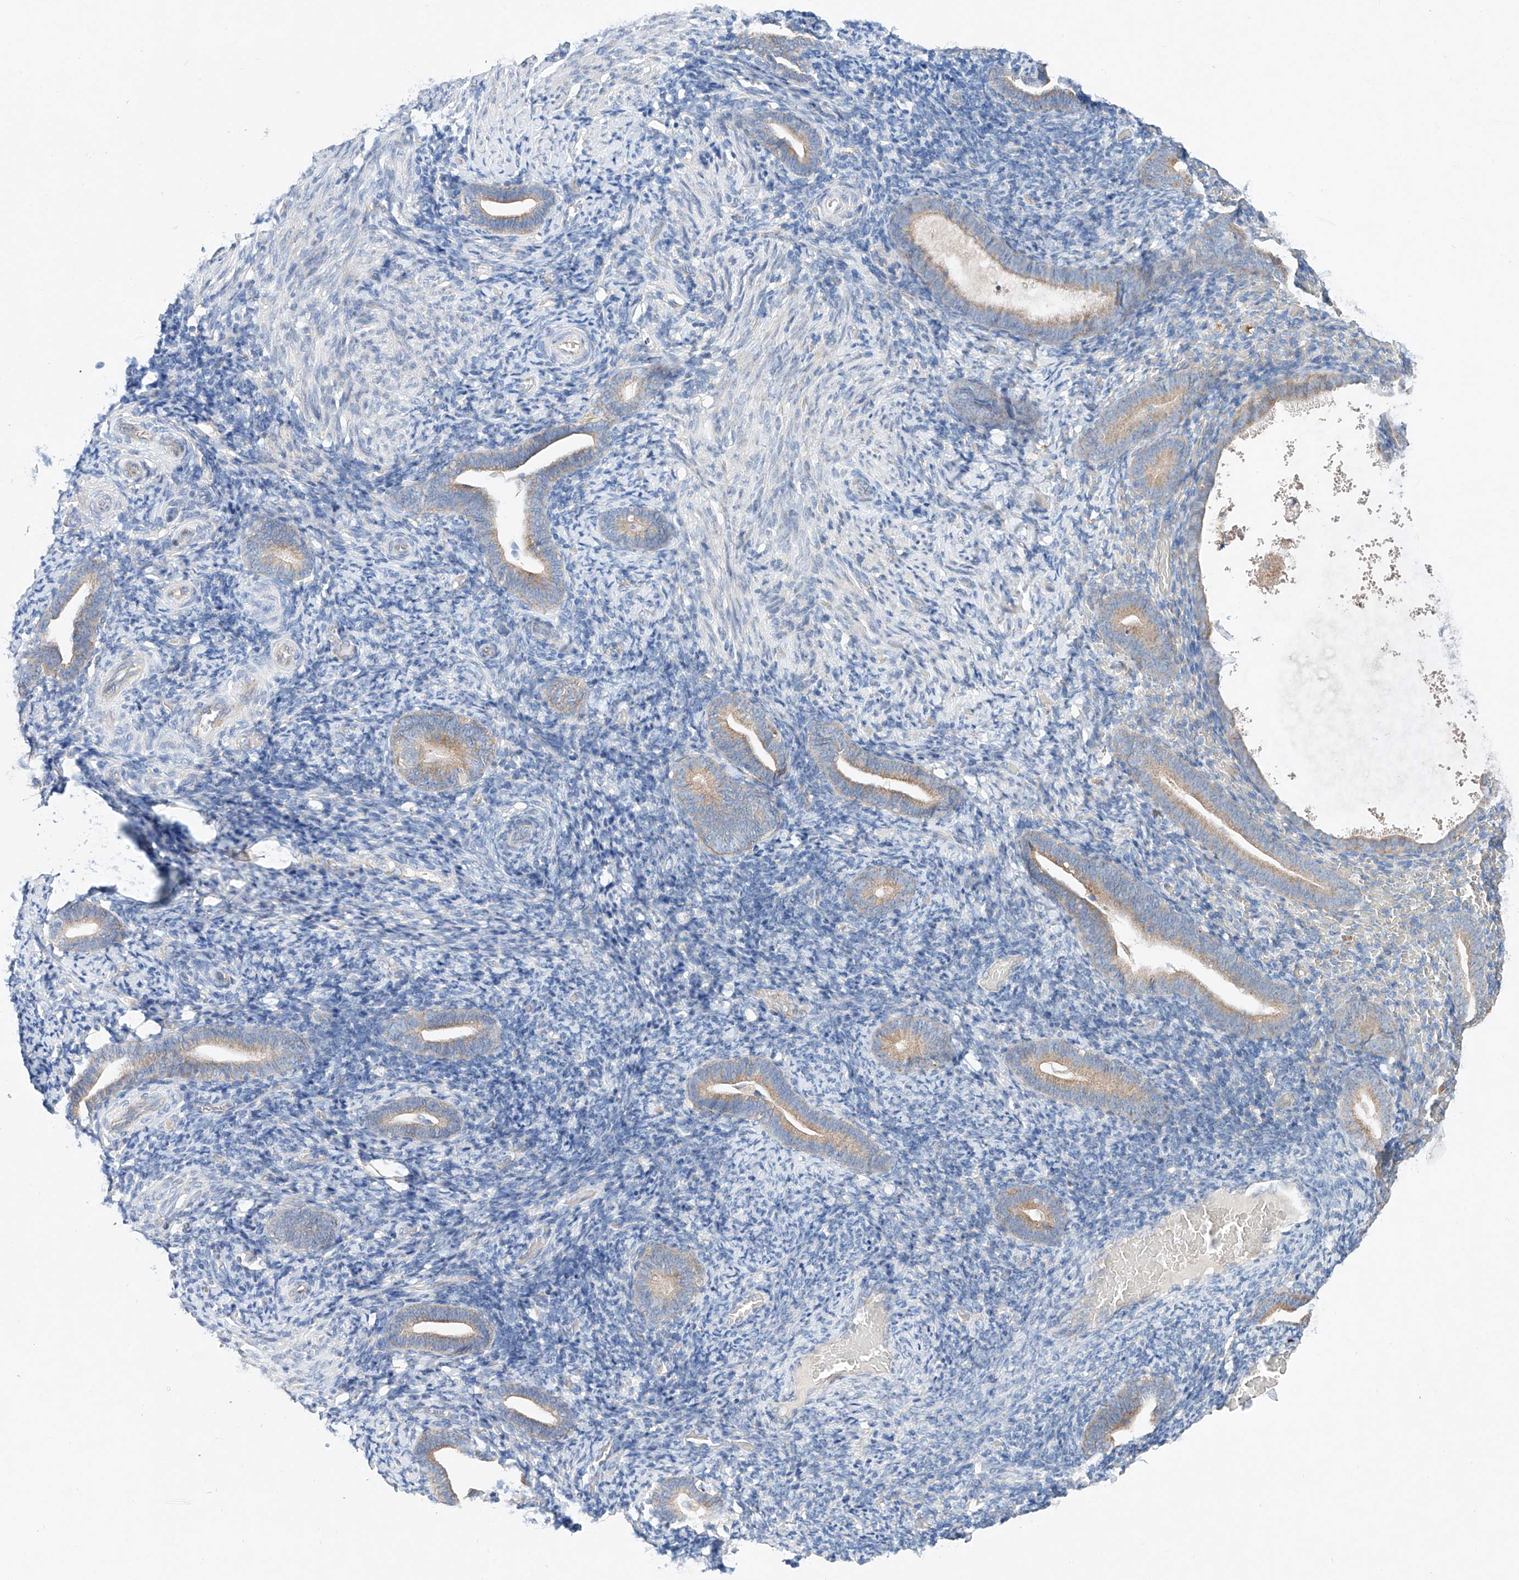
{"staining": {"intensity": "weak", "quantity": "25%-75%", "location": "cytoplasmic/membranous"}, "tissue": "endometrium", "cell_type": "Cells in endometrial stroma", "image_type": "normal", "snomed": [{"axis": "morphology", "description": "Normal tissue, NOS"}, {"axis": "topography", "description": "Endometrium"}], "caption": "This is a histology image of immunohistochemistry staining of normal endometrium, which shows weak staining in the cytoplasmic/membranous of cells in endometrial stroma.", "gene": "FASTK", "patient": {"sex": "female", "age": 51}}